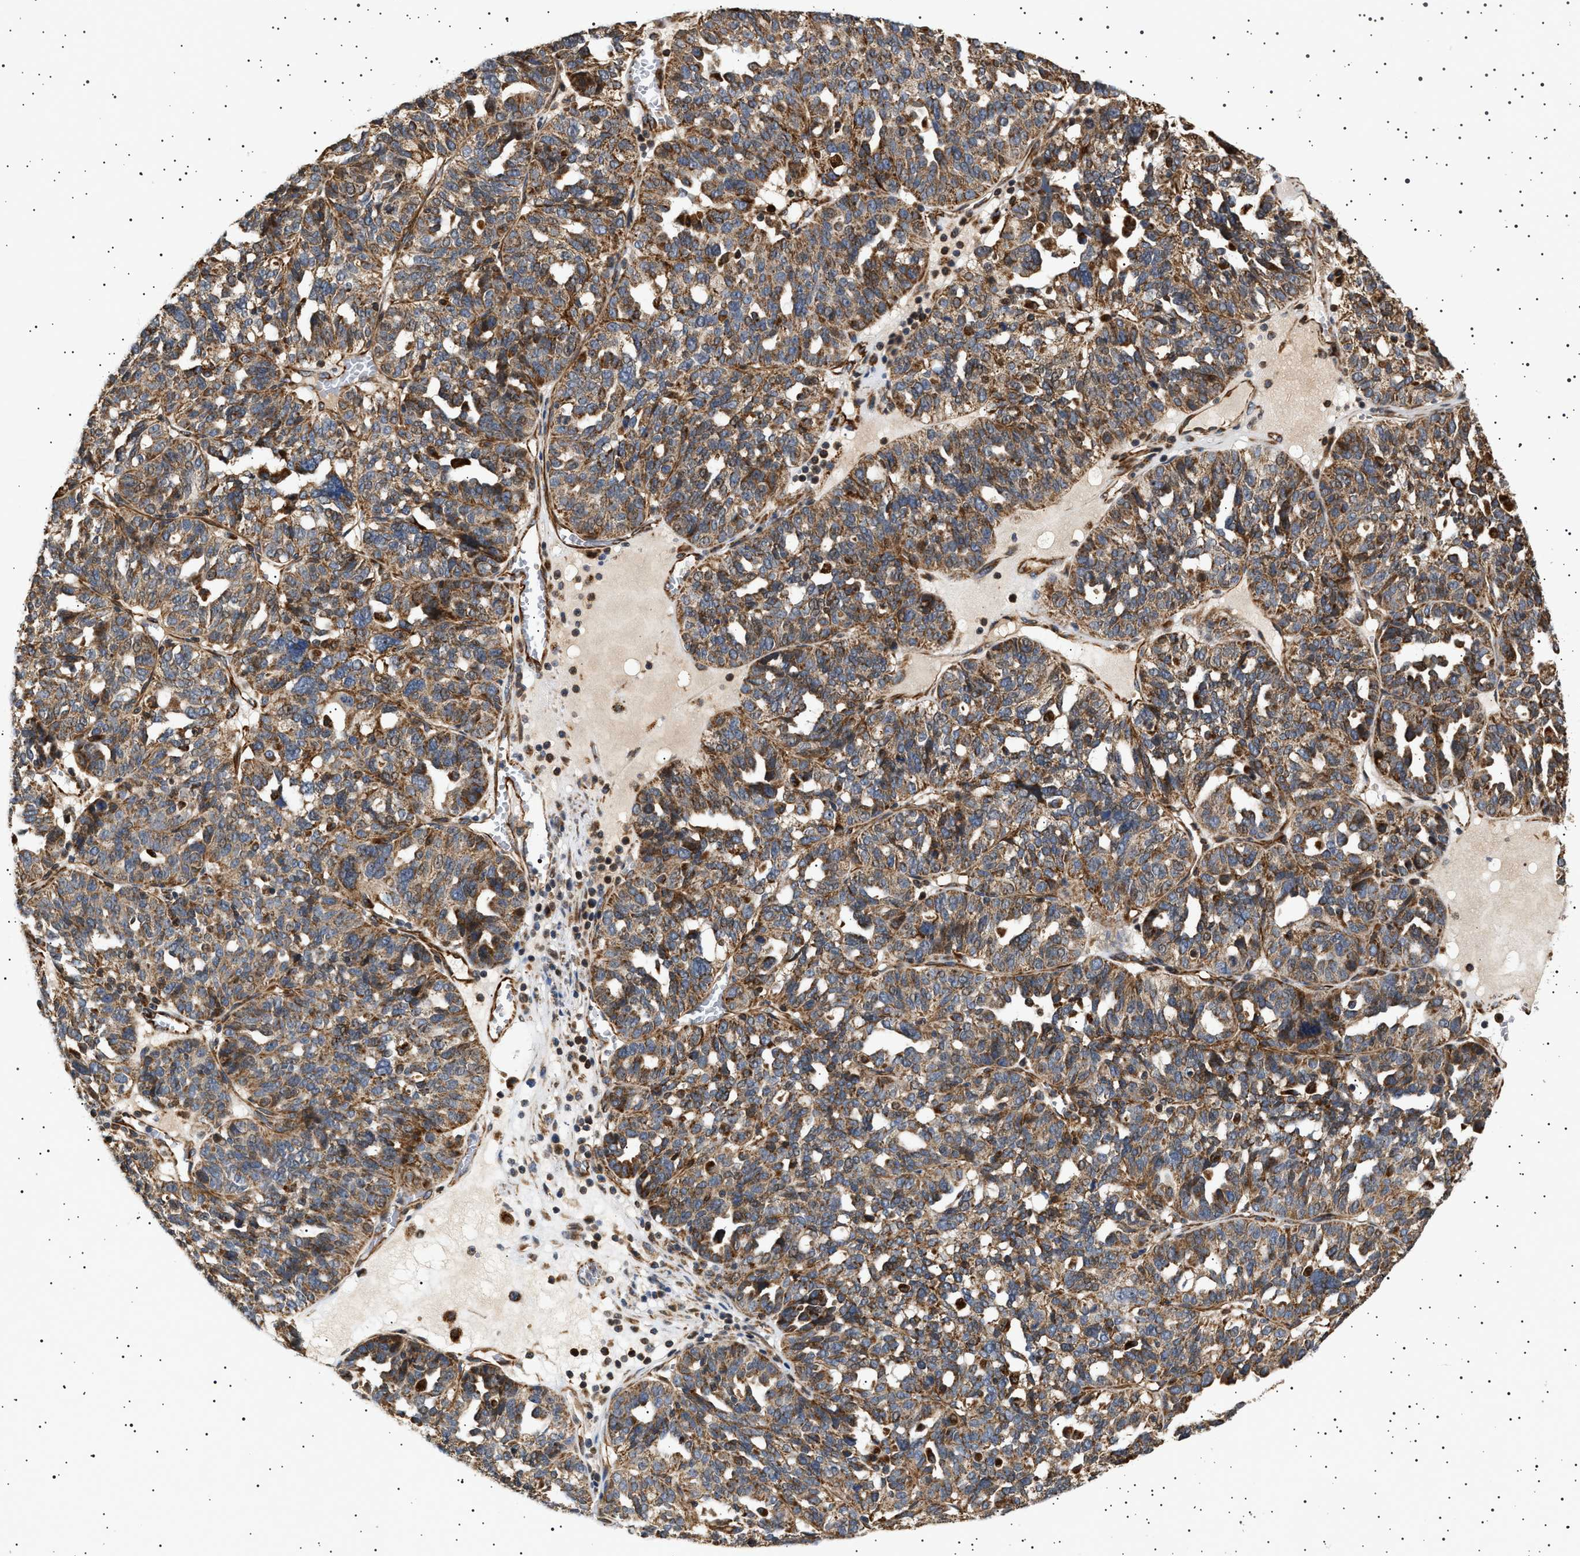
{"staining": {"intensity": "moderate", "quantity": ">75%", "location": "cytoplasmic/membranous"}, "tissue": "ovarian cancer", "cell_type": "Tumor cells", "image_type": "cancer", "snomed": [{"axis": "morphology", "description": "Cystadenocarcinoma, serous, NOS"}, {"axis": "topography", "description": "Ovary"}], "caption": "Immunohistochemistry staining of ovarian serous cystadenocarcinoma, which shows medium levels of moderate cytoplasmic/membranous expression in approximately >75% of tumor cells indicating moderate cytoplasmic/membranous protein expression. The staining was performed using DAB (brown) for protein detection and nuclei were counterstained in hematoxylin (blue).", "gene": "TRUB2", "patient": {"sex": "female", "age": 59}}